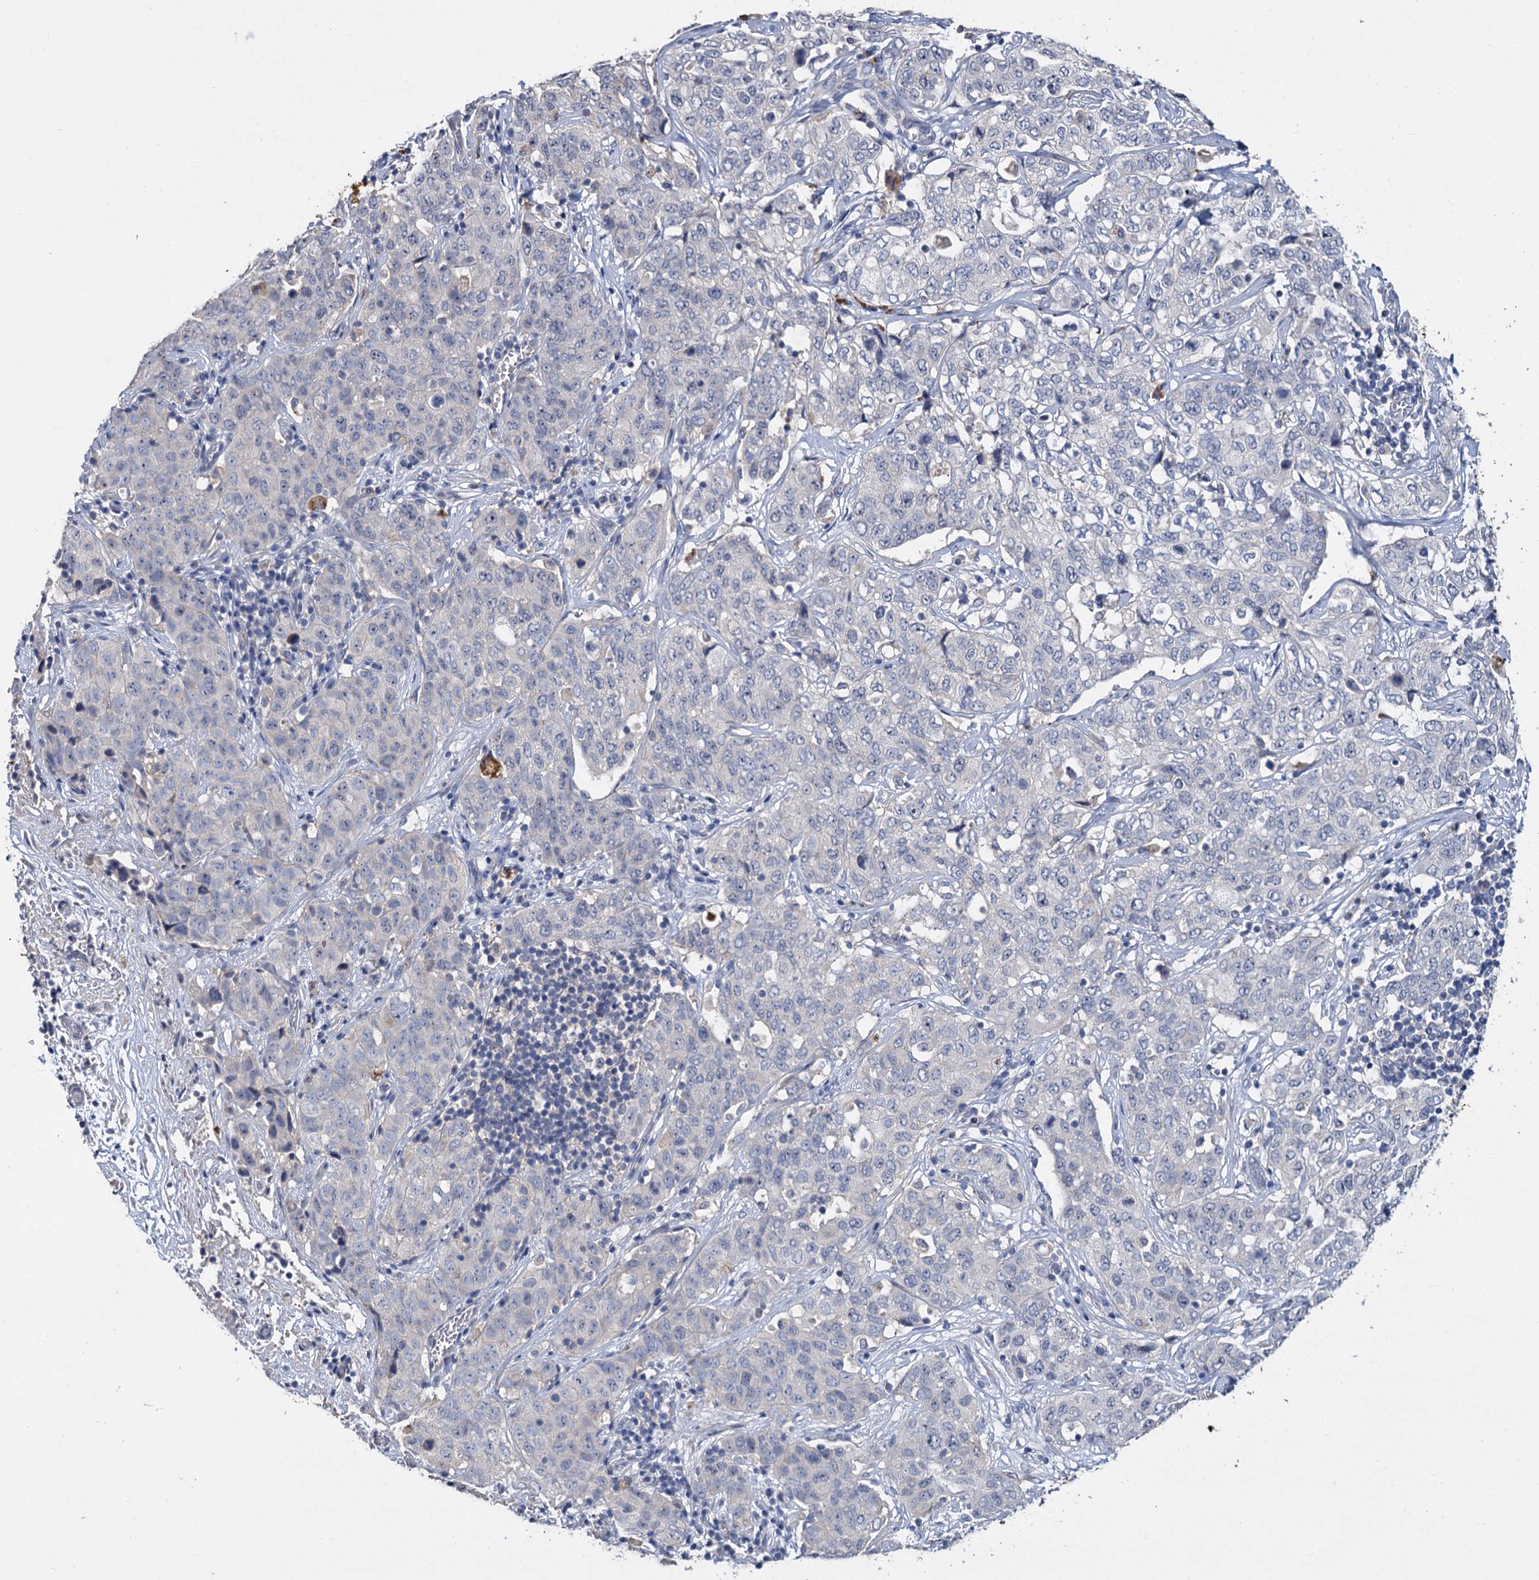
{"staining": {"intensity": "negative", "quantity": "none", "location": "none"}, "tissue": "stomach cancer", "cell_type": "Tumor cells", "image_type": "cancer", "snomed": [{"axis": "morphology", "description": "Normal tissue, NOS"}, {"axis": "morphology", "description": "Adenocarcinoma, NOS"}, {"axis": "topography", "description": "Lymph node"}, {"axis": "topography", "description": "Stomach"}], "caption": "Human adenocarcinoma (stomach) stained for a protein using immunohistochemistry (IHC) reveals no staining in tumor cells.", "gene": "ATP9A", "patient": {"sex": "male", "age": 48}}